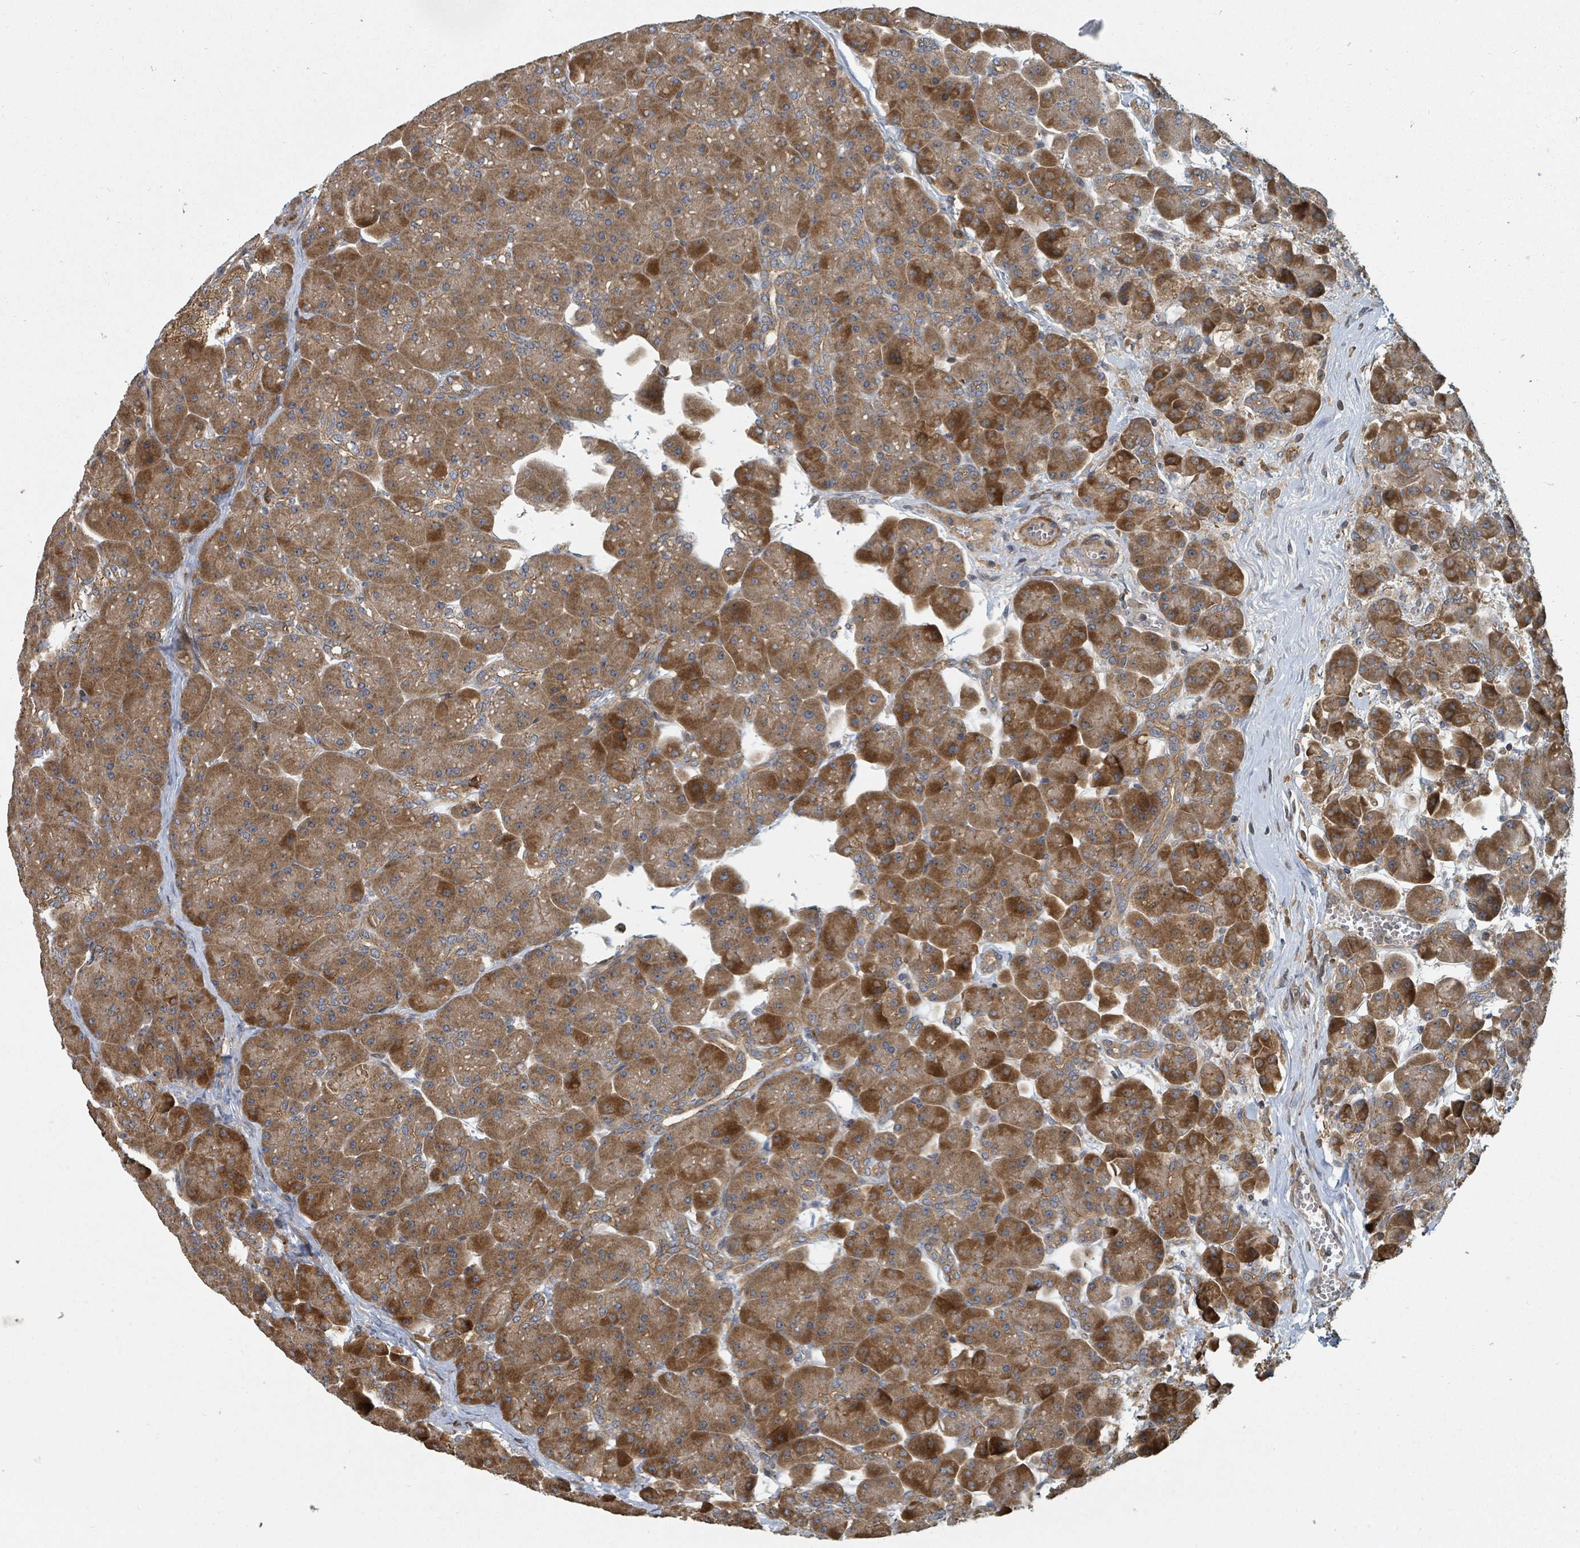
{"staining": {"intensity": "strong", "quantity": ">75%", "location": "cytoplasmic/membranous"}, "tissue": "pancreas", "cell_type": "Exocrine glandular cells", "image_type": "normal", "snomed": [{"axis": "morphology", "description": "Normal tissue, NOS"}, {"axis": "topography", "description": "Pancreas"}], "caption": "The image displays staining of unremarkable pancreas, revealing strong cytoplasmic/membranous protein expression (brown color) within exocrine glandular cells.", "gene": "DPM1", "patient": {"sex": "male", "age": 66}}